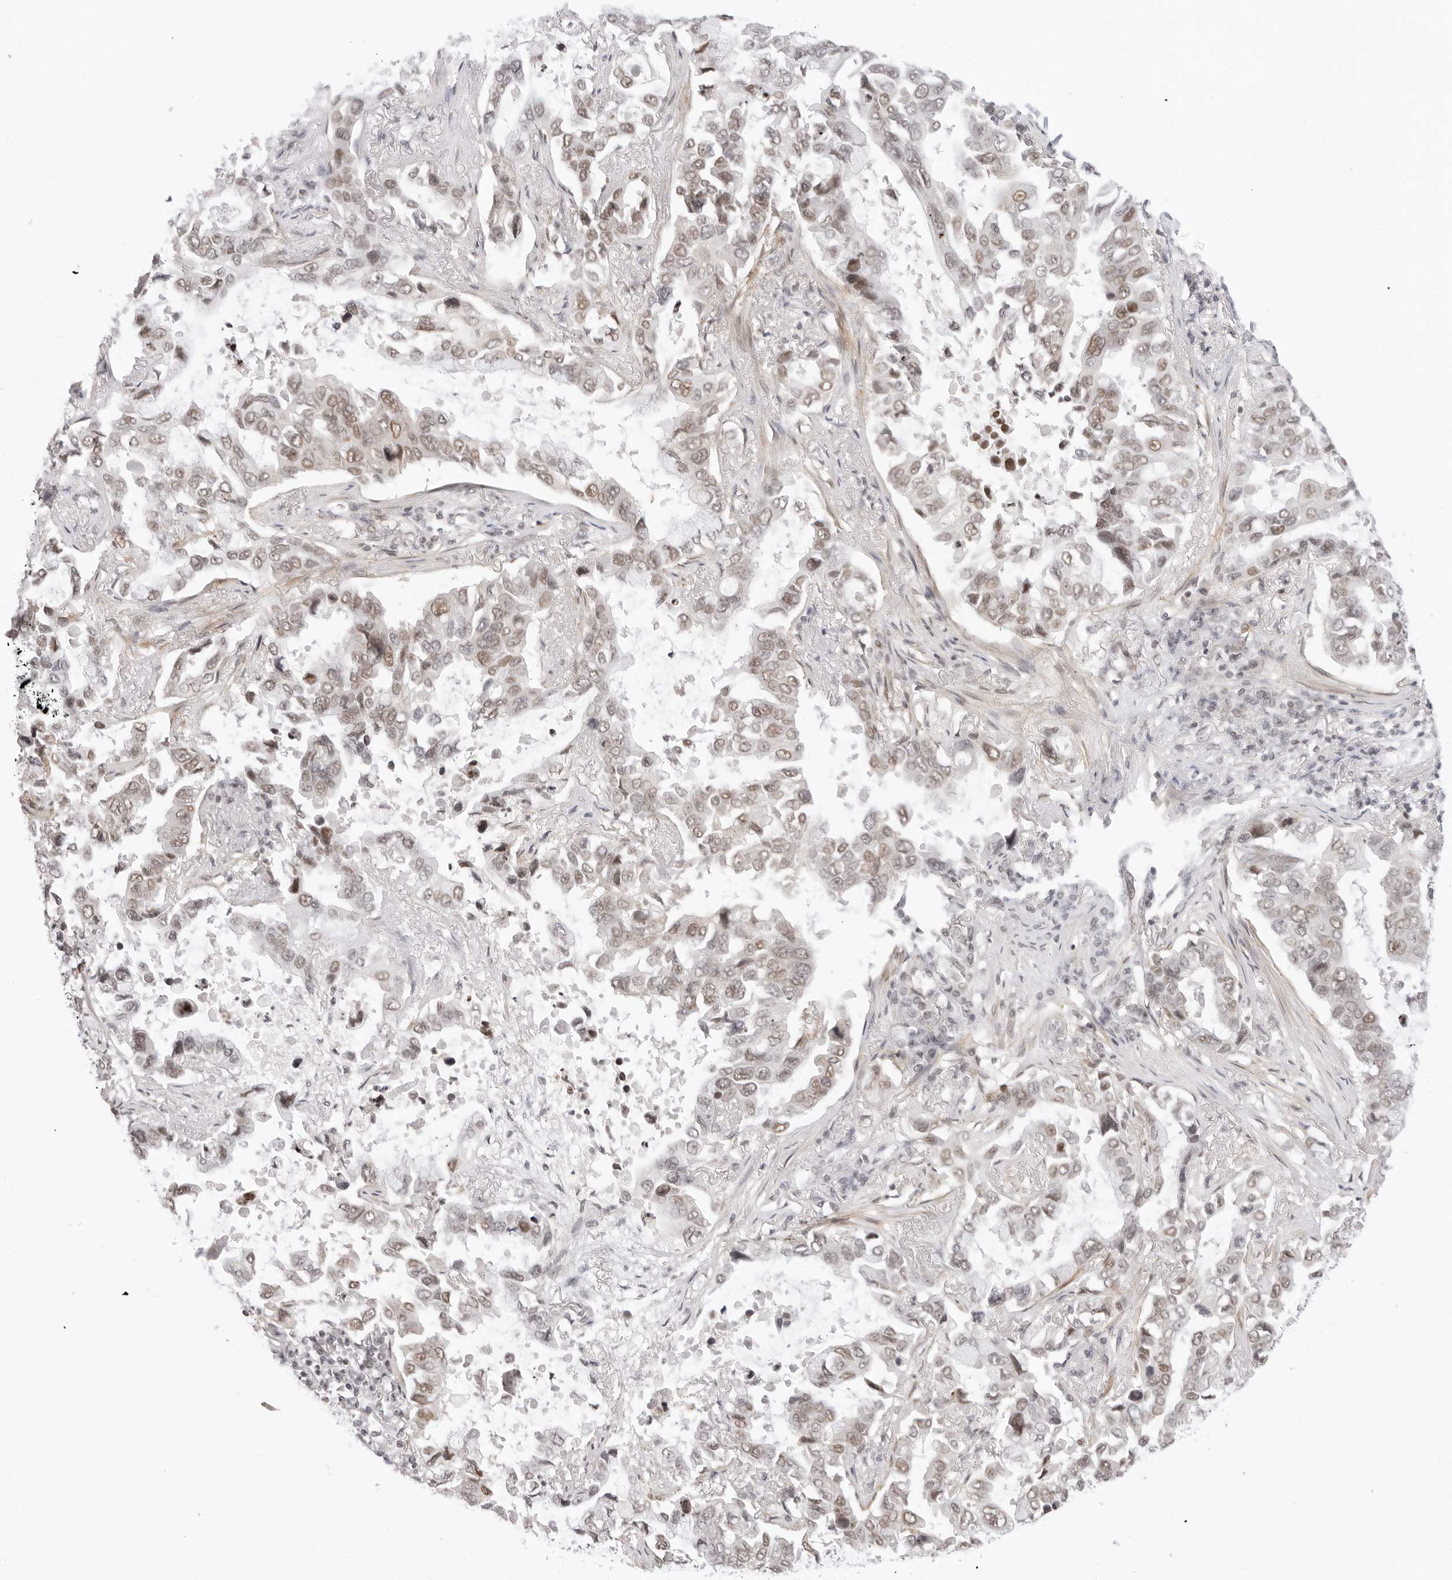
{"staining": {"intensity": "weak", "quantity": ">75%", "location": "nuclear"}, "tissue": "lung cancer", "cell_type": "Tumor cells", "image_type": "cancer", "snomed": [{"axis": "morphology", "description": "Squamous cell carcinoma, NOS"}, {"axis": "topography", "description": "Lung"}], "caption": "Human squamous cell carcinoma (lung) stained for a protein (brown) reveals weak nuclear positive expression in about >75% of tumor cells.", "gene": "TCIM", "patient": {"sex": "male", "age": 66}}